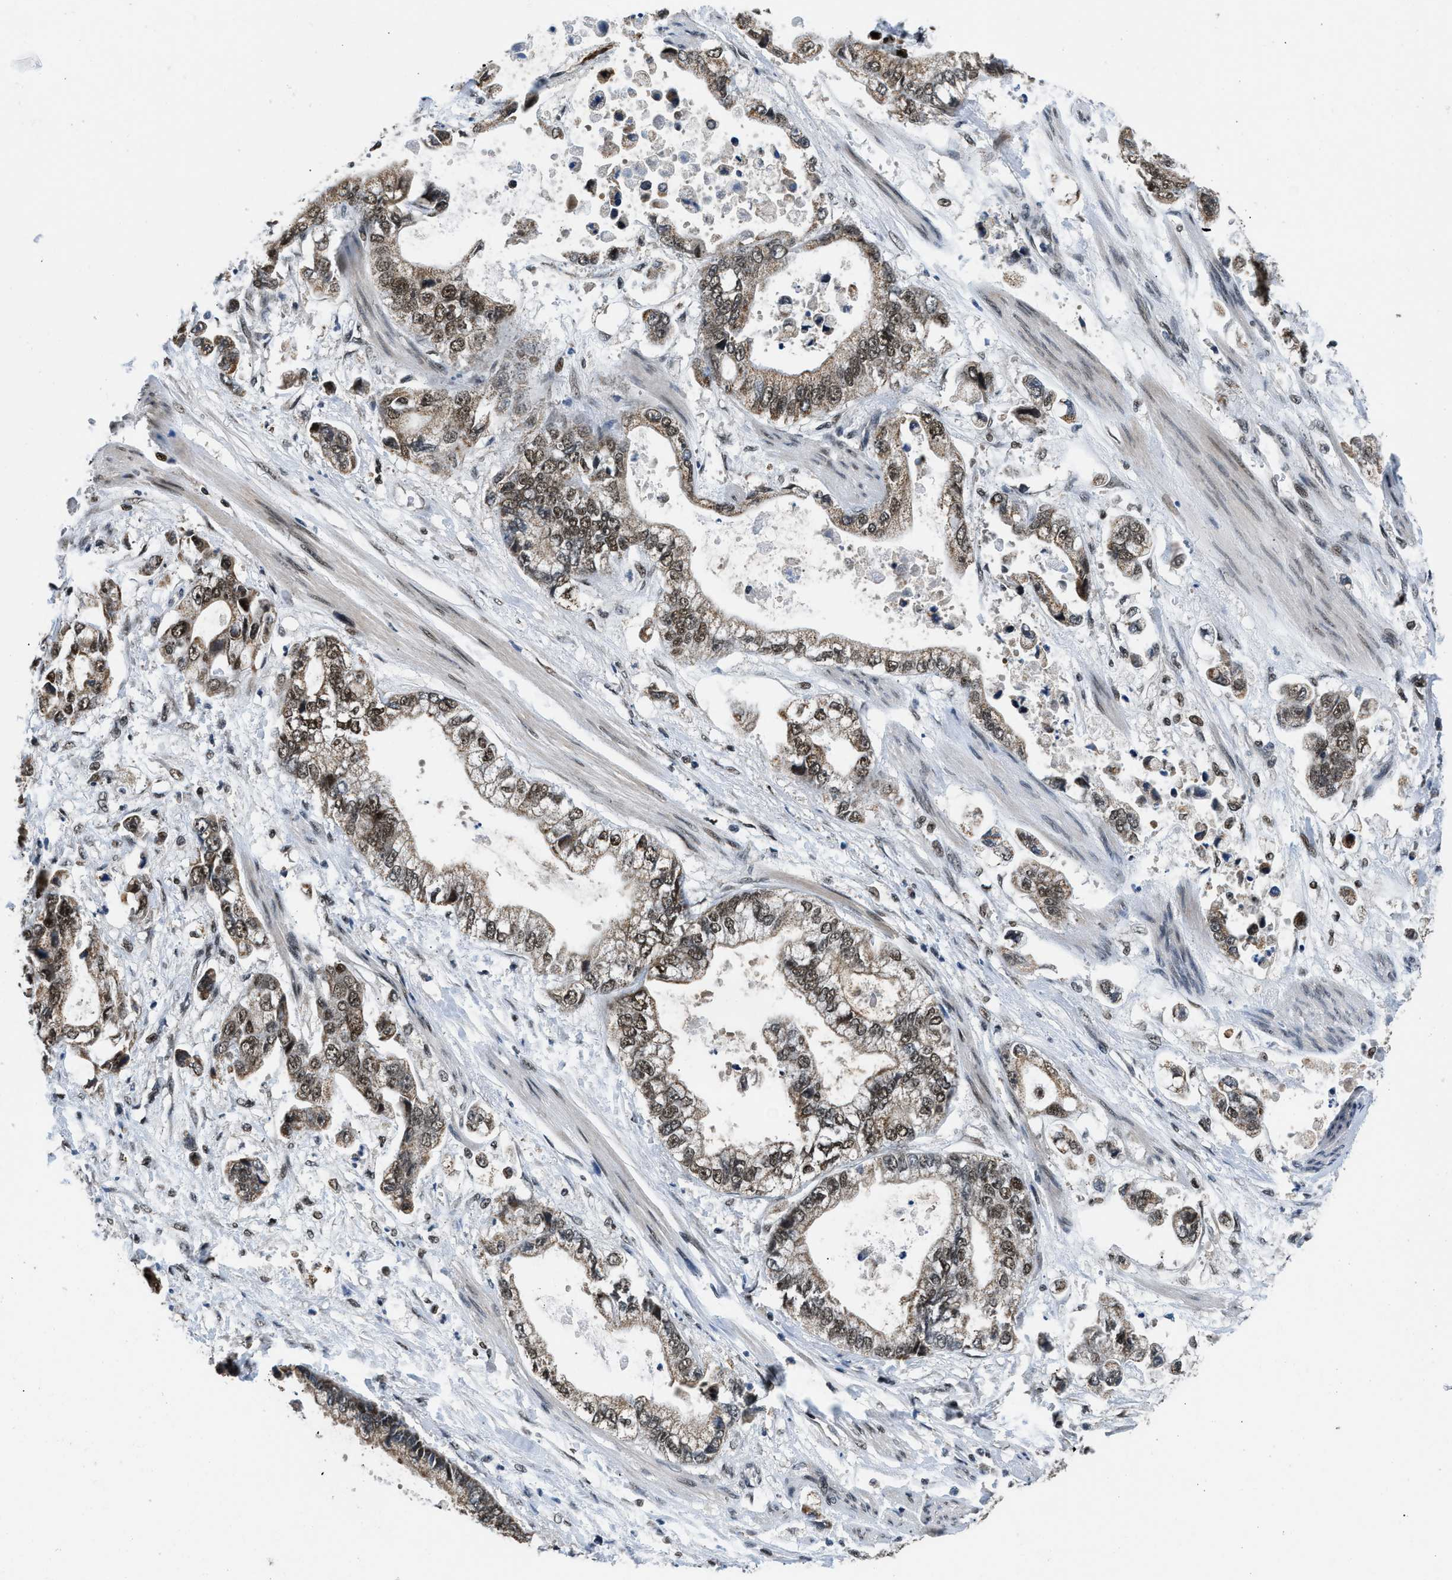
{"staining": {"intensity": "moderate", "quantity": ">75%", "location": "nuclear"}, "tissue": "stomach cancer", "cell_type": "Tumor cells", "image_type": "cancer", "snomed": [{"axis": "morphology", "description": "Normal tissue, NOS"}, {"axis": "morphology", "description": "Adenocarcinoma, NOS"}, {"axis": "topography", "description": "Stomach"}], "caption": "Tumor cells display moderate nuclear staining in approximately >75% of cells in adenocarcinoma (stomach).", "gene": "KDM3B", "patient": {"sex": "male", "age": 62}}